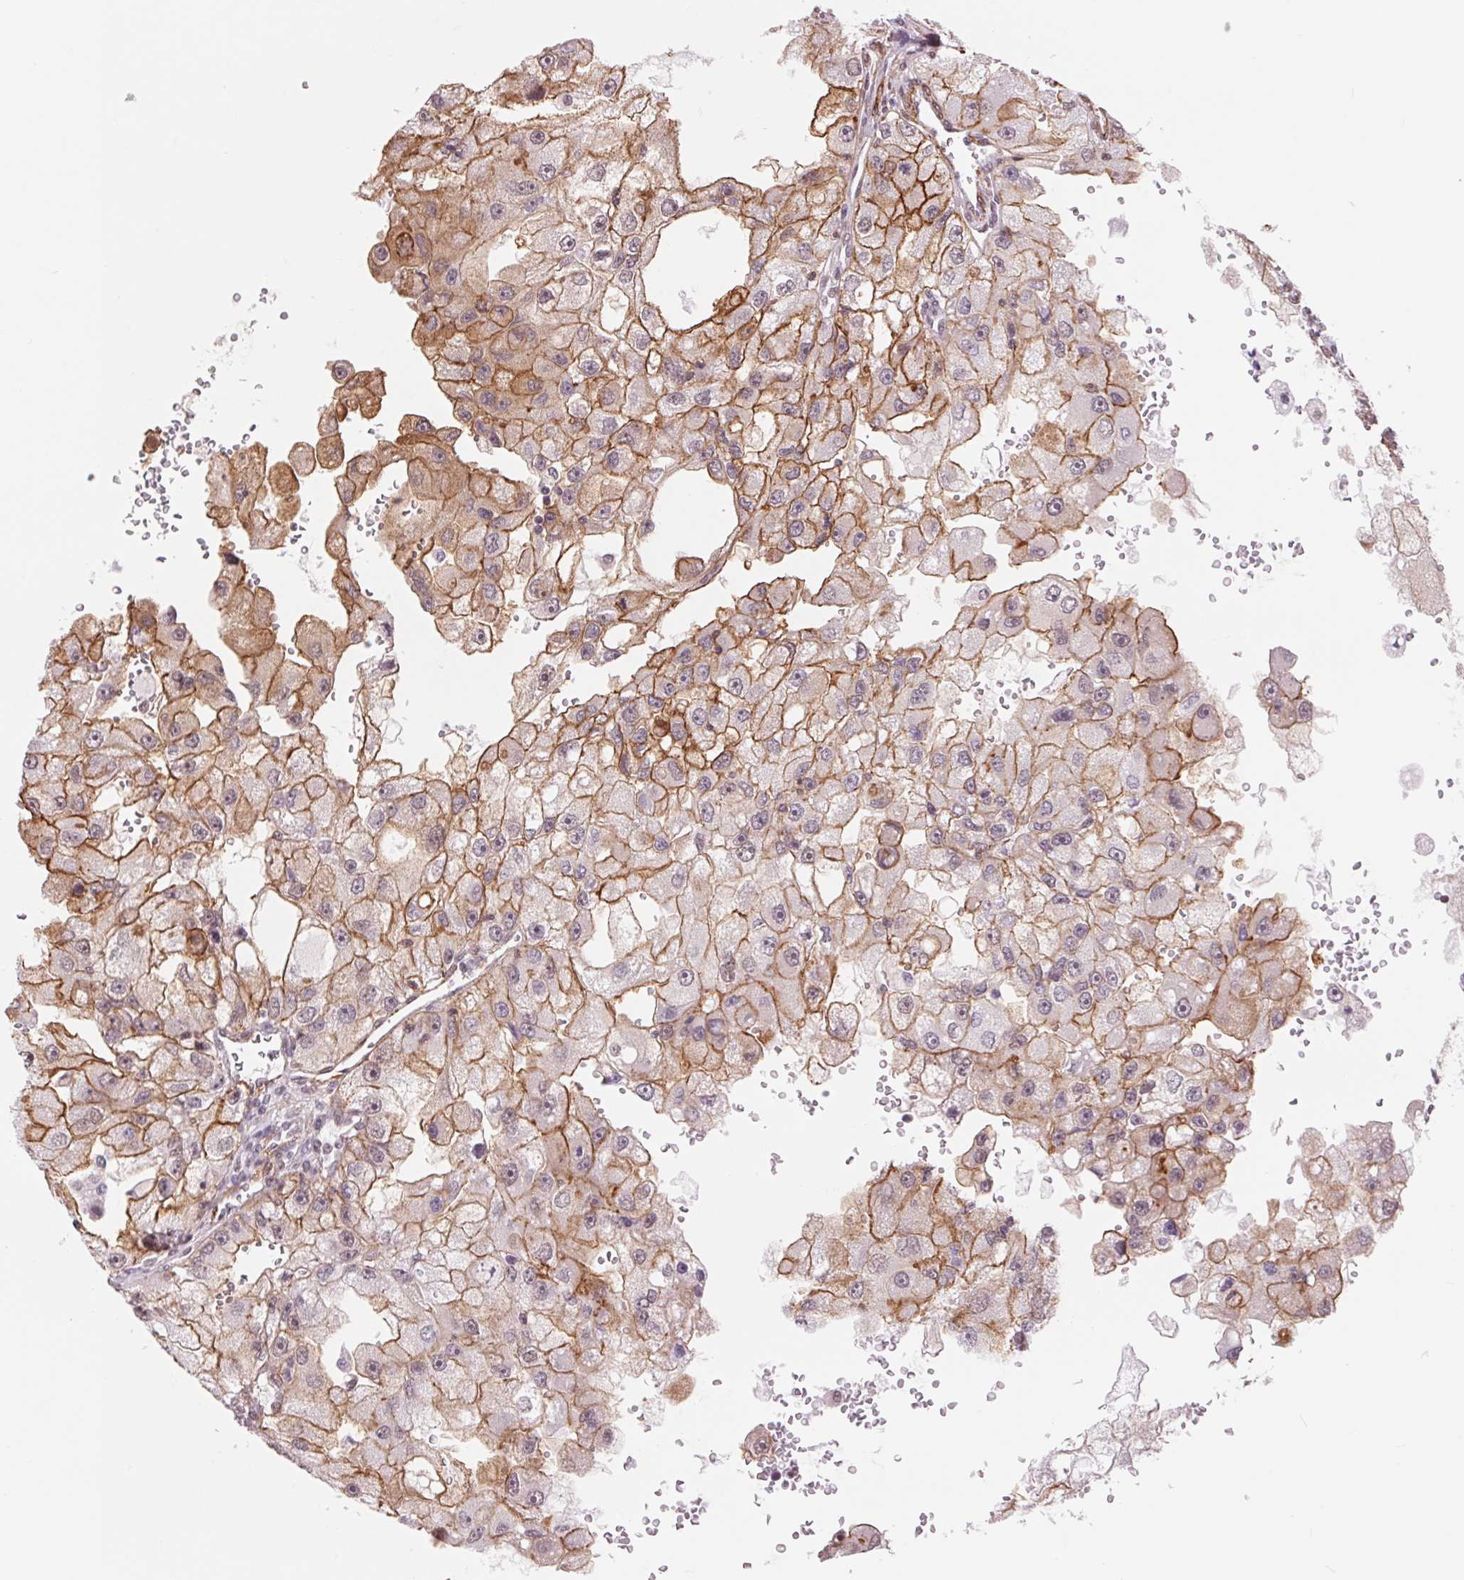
{"staining": {"intensity": "moderate", "quantity": "25%-75%", "location": "cytoplasmic/membranous"}, "tissue": "renal cancer", "cell_type": "Tumor cells", "image_type": "cancer", "snomed": [{"axis": "morphology", "description": "Adenocarcinoma, NOS"}, {"axis": "topography", "description": "Kidney"}], "caption": "Adenocarcinoma (renal) tissue reveals moderate cytoplasmic/membranous staining in approximately 25%-75% of tumor cells Nuclei are stained in blue.", "gene": "BCAT1", "patient": {"sex": "male", "age": 63}}